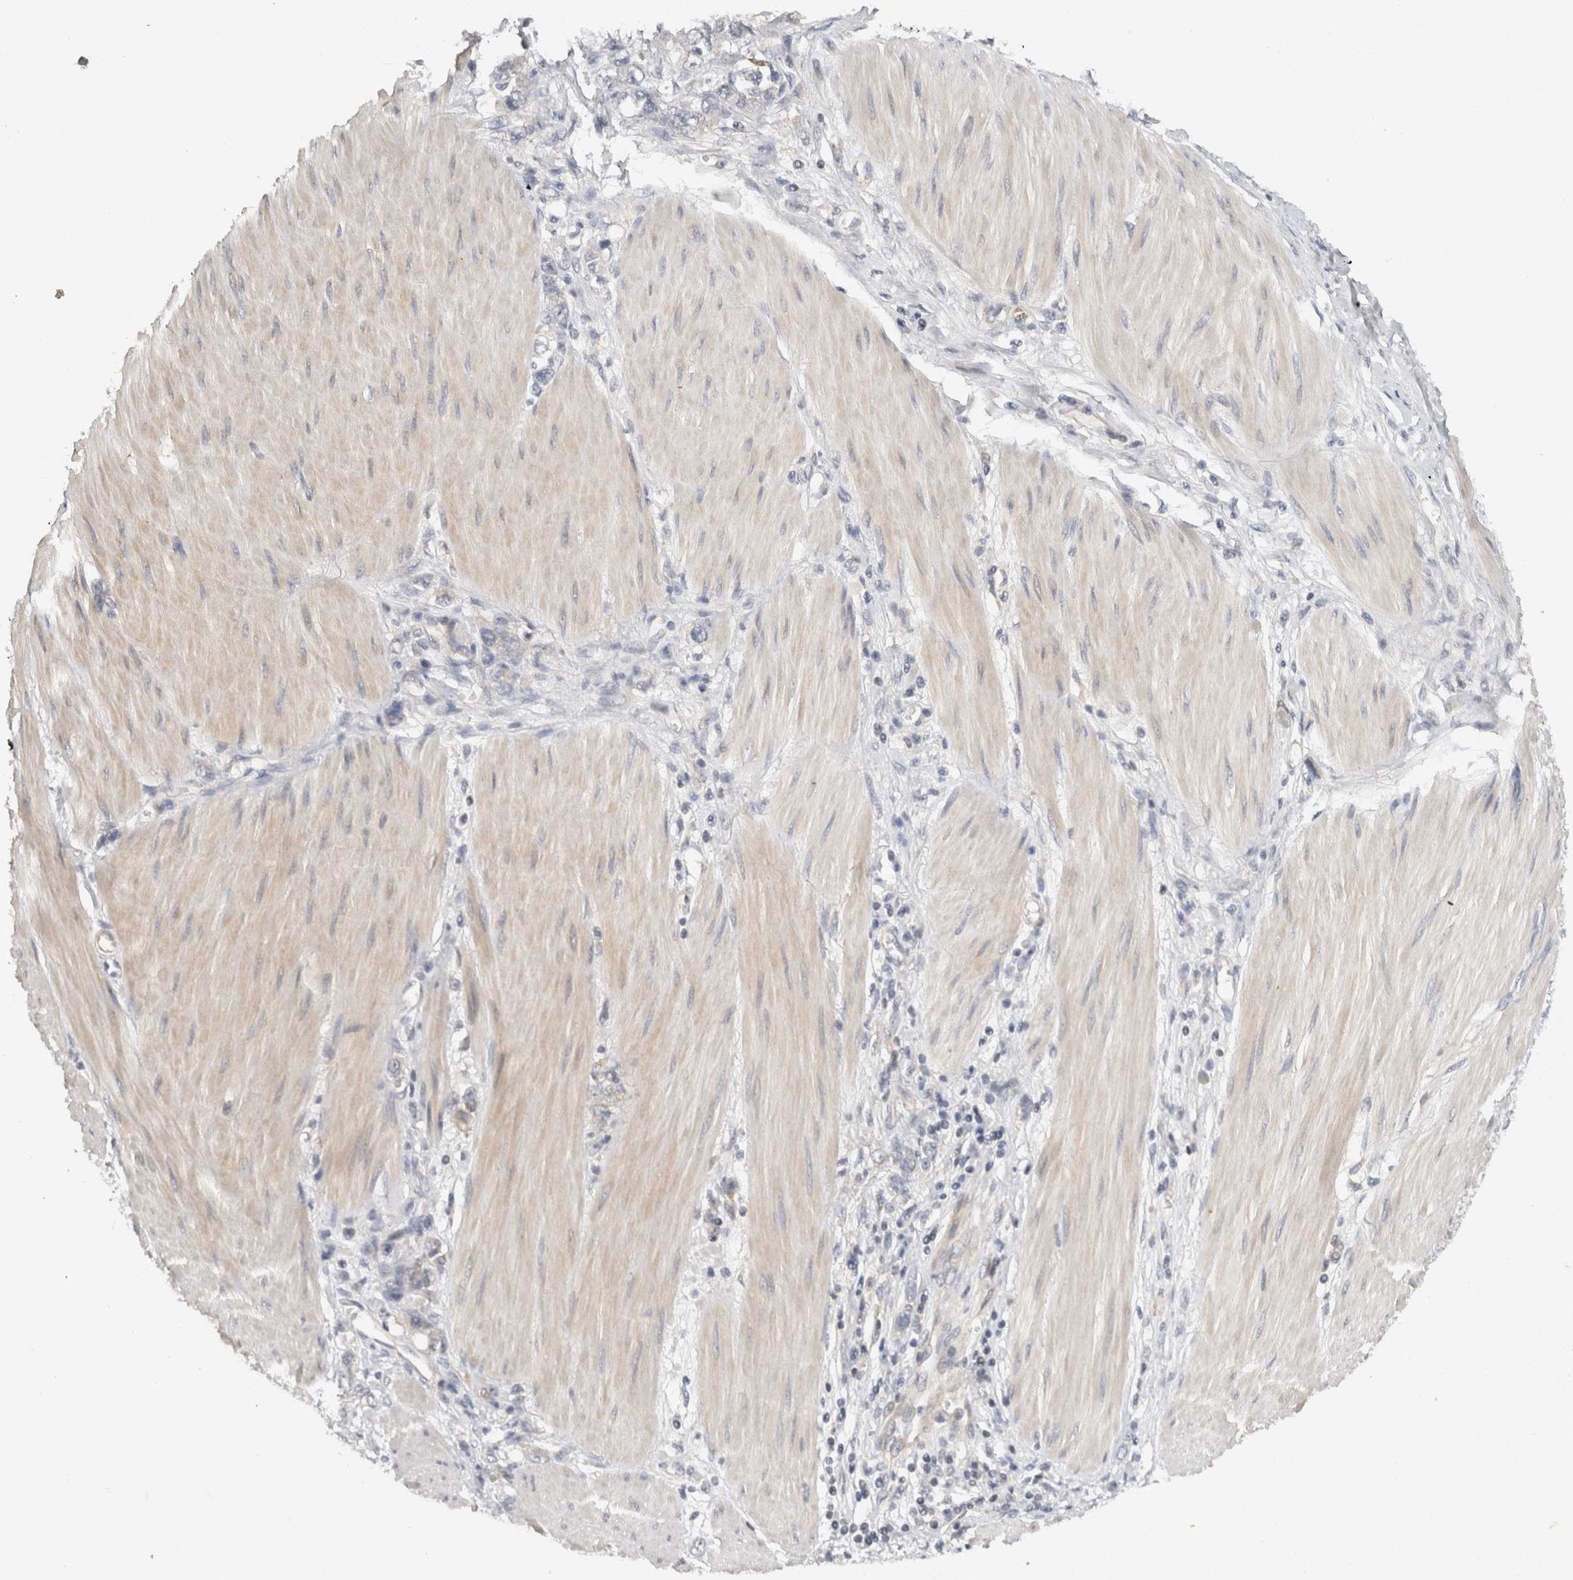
{"staining": {"intensity": "negative", "quantity": "none", "location": "none"}, "tissue": "stomach cancer", "cell_type": "Tumor cells", "image_type": "cancer", "snomed": [{"axis": "morphology", "description": "Adenocarcinoma, NOS"}, {"axis": "topography", "description": "Stomach"}], "caption": "Tumor cells are negative for protein expression in human adenocarcinoma (stomach).", "gene": "ACAT2", "patient": {"sex": "female", "age": 76}}